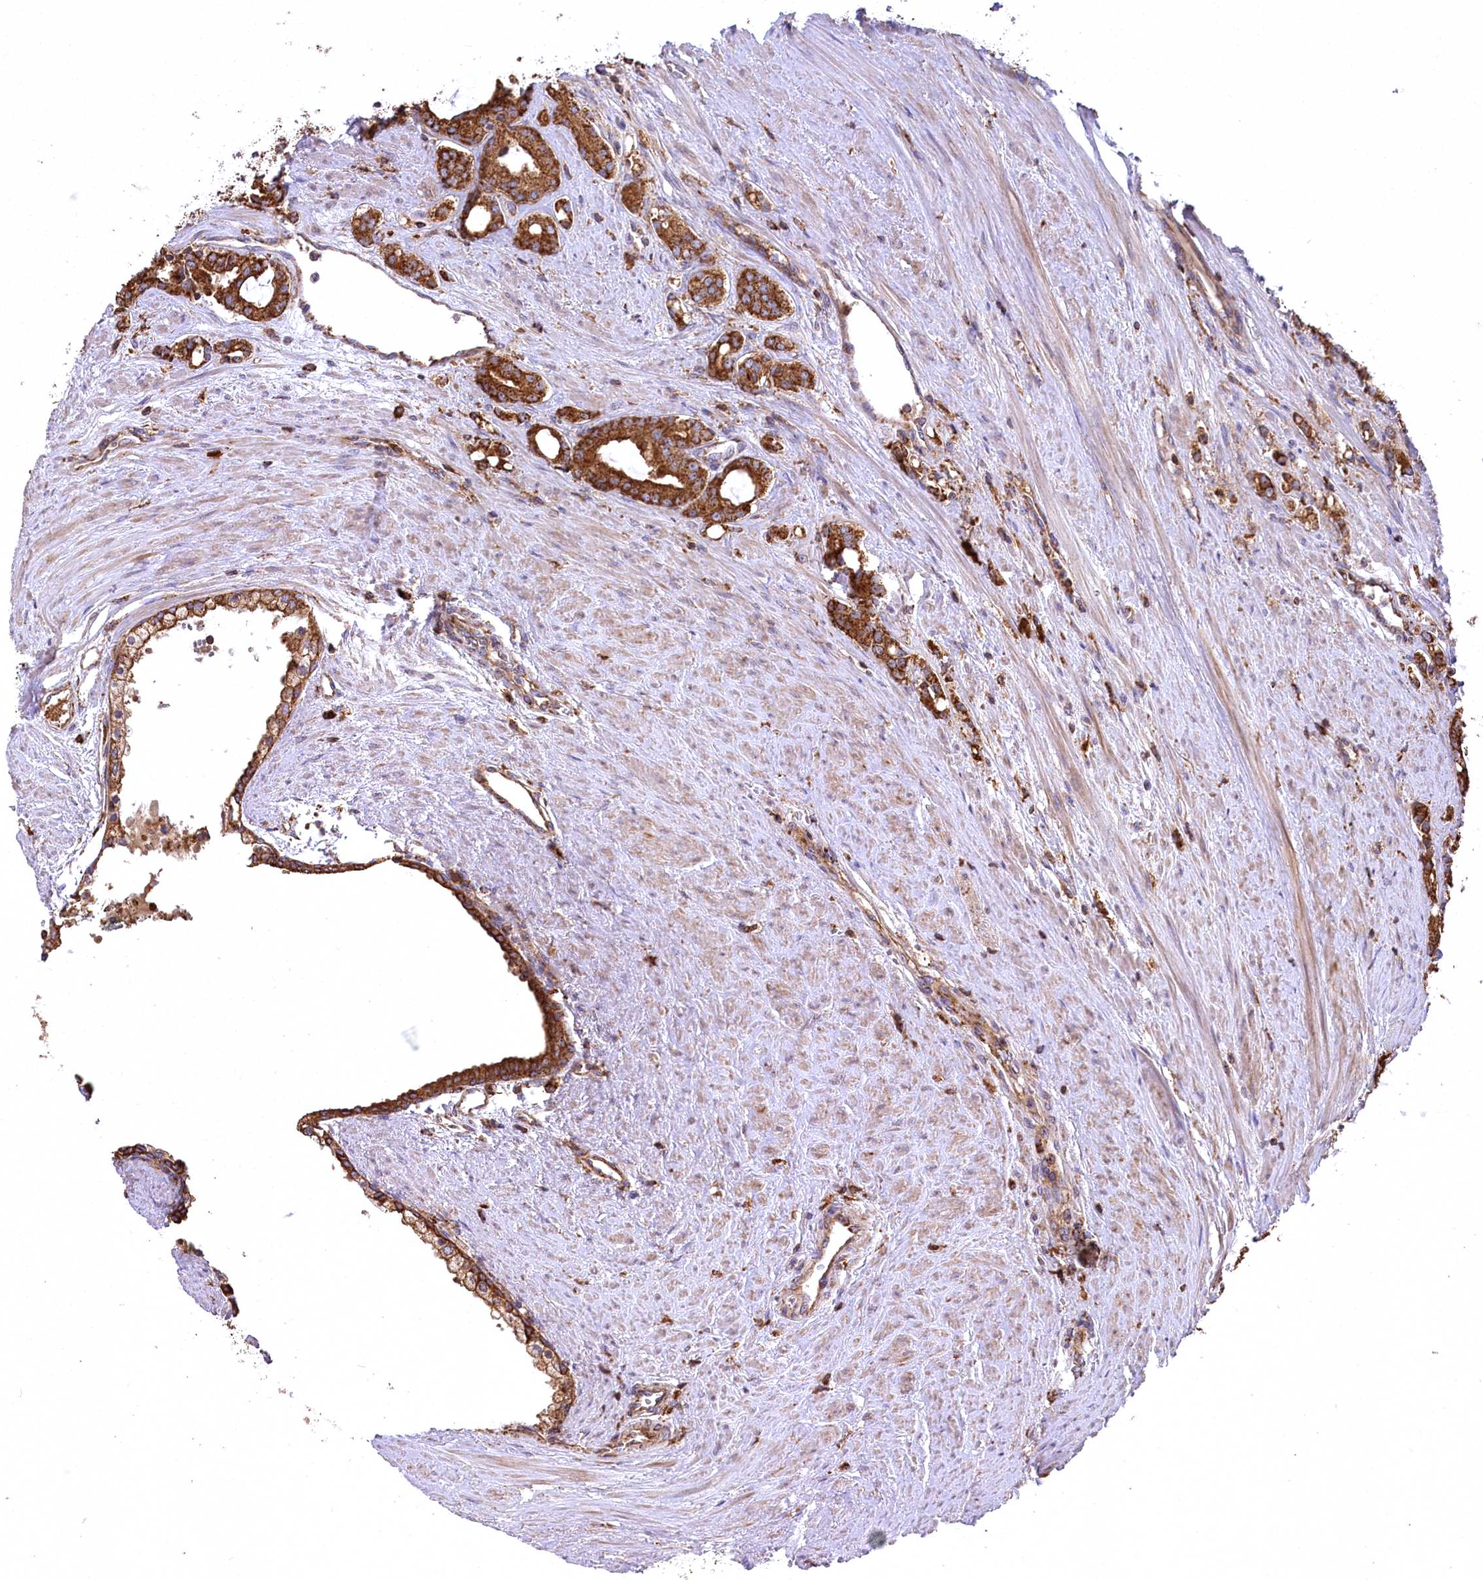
{"staining": {"intensity": "strong", "quantity": ">75%", "location": "cytoplasmic/membranous"}, "tissue": "prostate cancer", "cell_type": "Tumor cells", "image_type": "cancer", "snomed": [{"axis": "morphology", "description": "Adenocarcinoma, High grade"}, {"axis": "topography", "description": "Prostate"}], "caption": "A brown stain shows strong cytoplasmic/membranous expression of a protein in prostate cancer tumor cells.", "gene": "CARD19", "patient": {"sex": "male", "age": 72}}